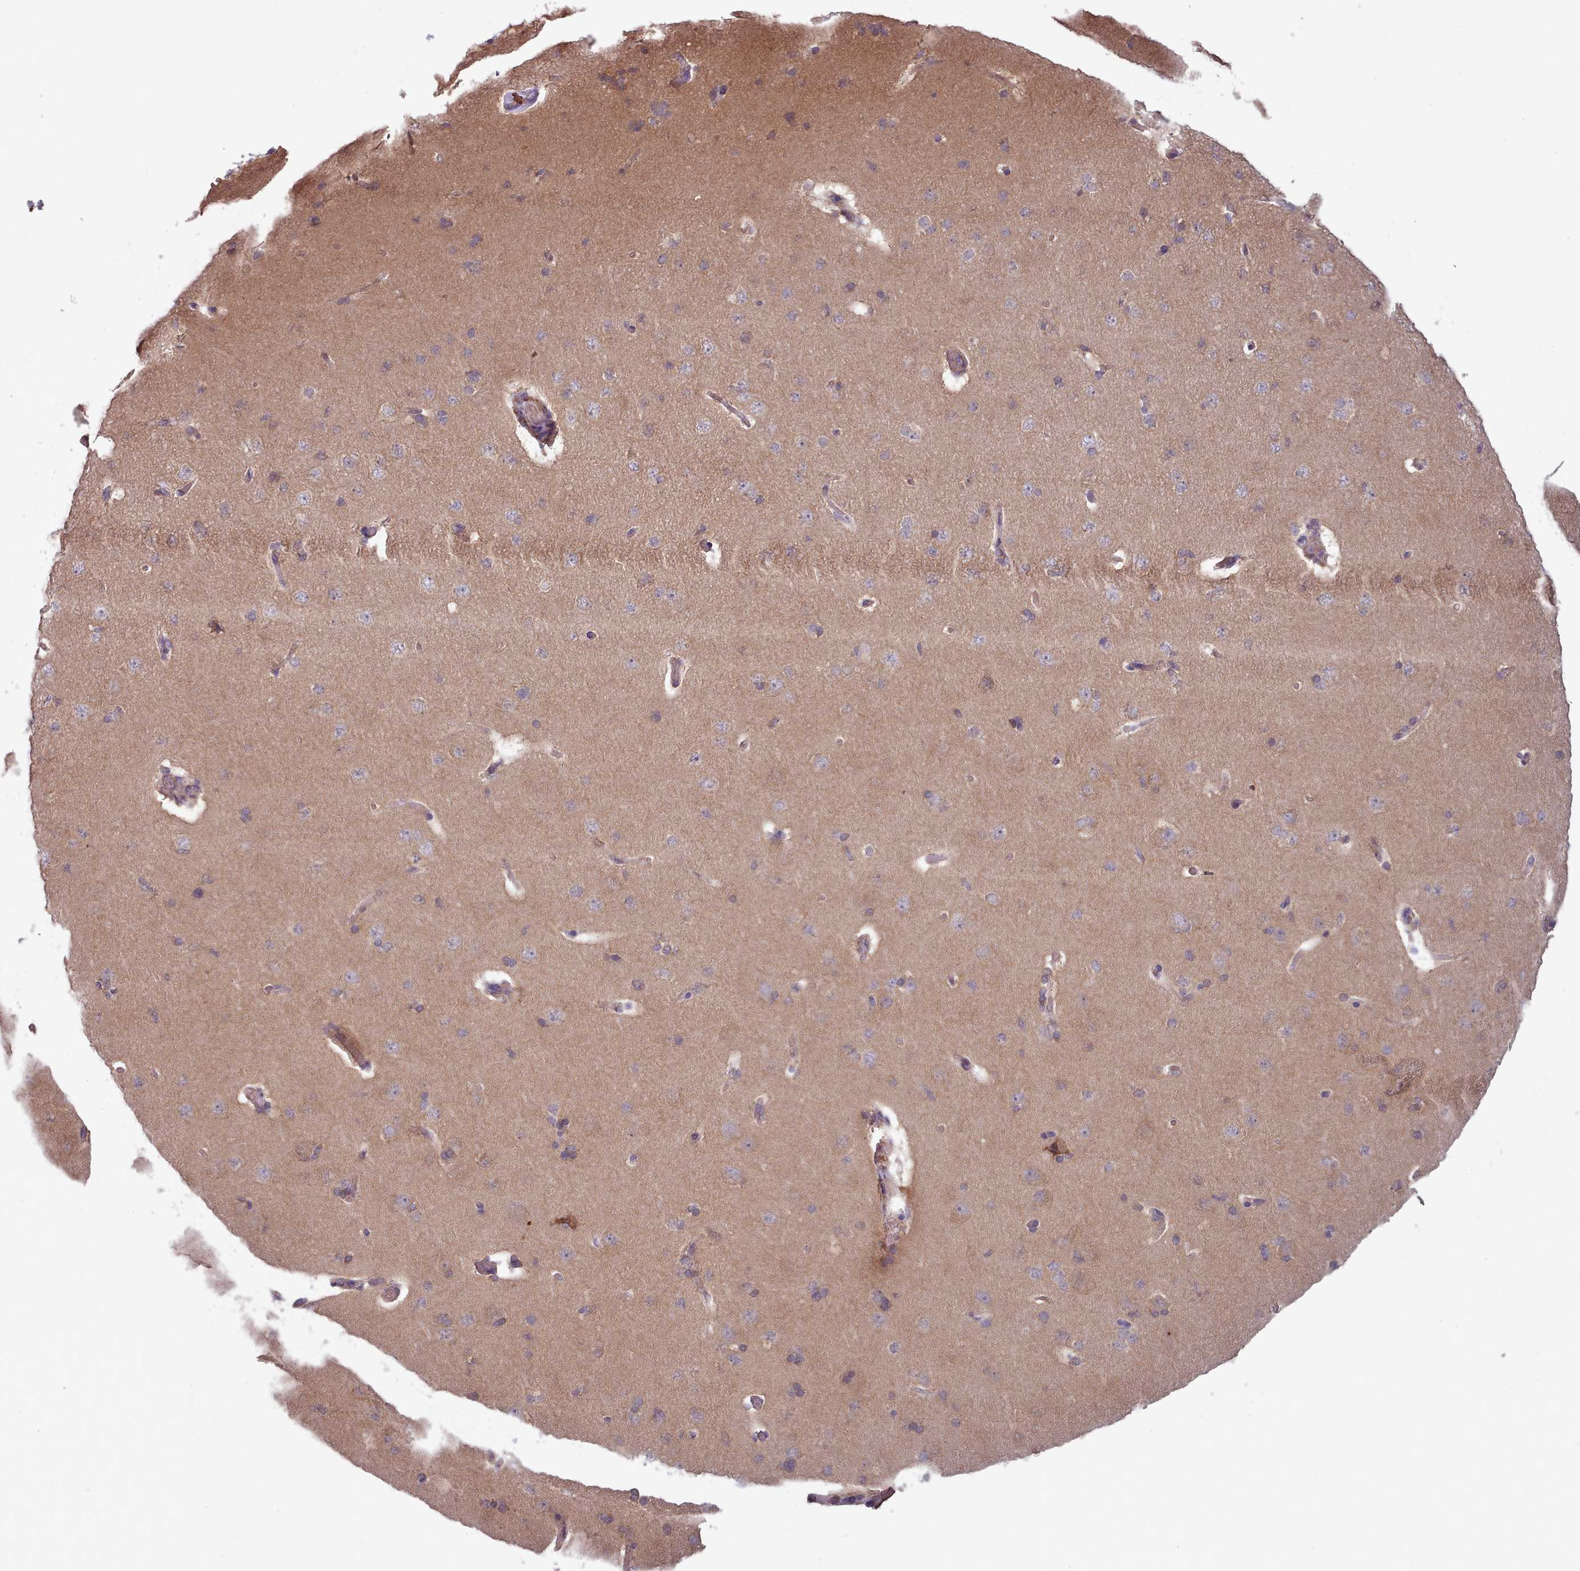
{"staining": {"intensity": "weak", "quantity": "25%-75%", "location": "cytoplasmic/membranous"}, "tissue": "cerebral cortex", "cell_type": "Endothelial cells", "image_type": "normal", "snomed": [{"axis": "morphology", "description": "Normal tissue, NOS"}, {"axis": "topography", "description": "Cerebral cortex"}], "caption": "An immunohistochemistry (IHC) micrograph of benign tissue is shown. Protein staining in brown shows weak cytoplasmic/membranous positivity in cerebral cortex within endothelial cells. (DAB (3,3'-diaminobenzidine) = brown stain, brightfield microscopy at high magnification).", "gene": "CLNS1A", "patient": {"sex": "male", "age": 62}}